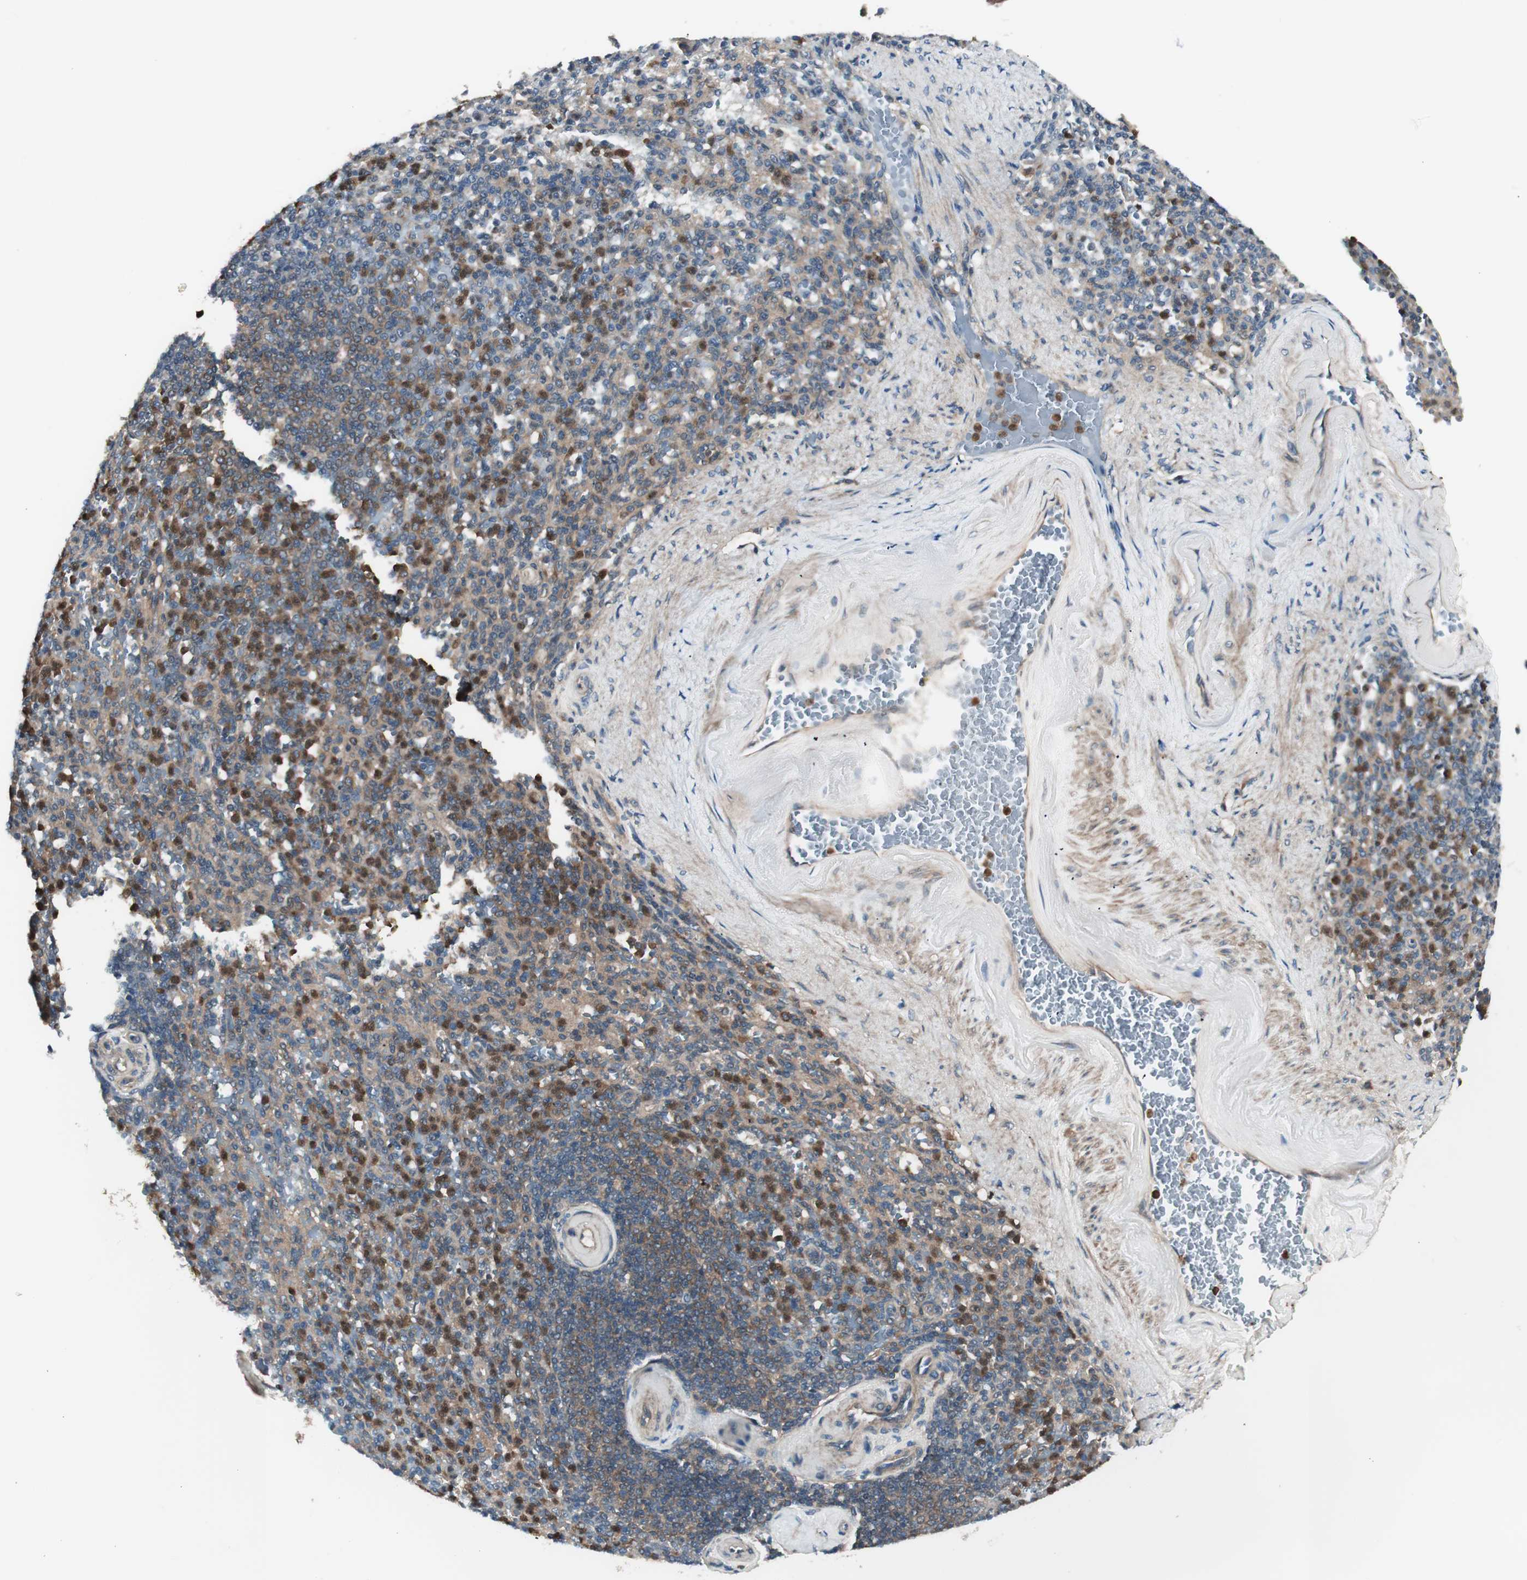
{"staining": {"intensity": "moderate", "quantity": "25%-75%", "location": "cytoplasmic/membranous"}, "tissue": "spleen", "cell_type": "Cells in red pulp", "image_type": "normal", "snomed": [{"axis": "morphology", "description": "Normal tissue, NOS"}, {"axis": "topography", "description": "Spleen"}], "caption": "Immunohistochemical staining of unremarkable spleen displays medium levels of moderate cytoplasmic/membranous expression in approximately 25%-75% of cells in red pulp. (IHC, brightfield microscopy, high magnification).", "gene": "TSG101", "patient": {"sex": "female", "age": 74}}